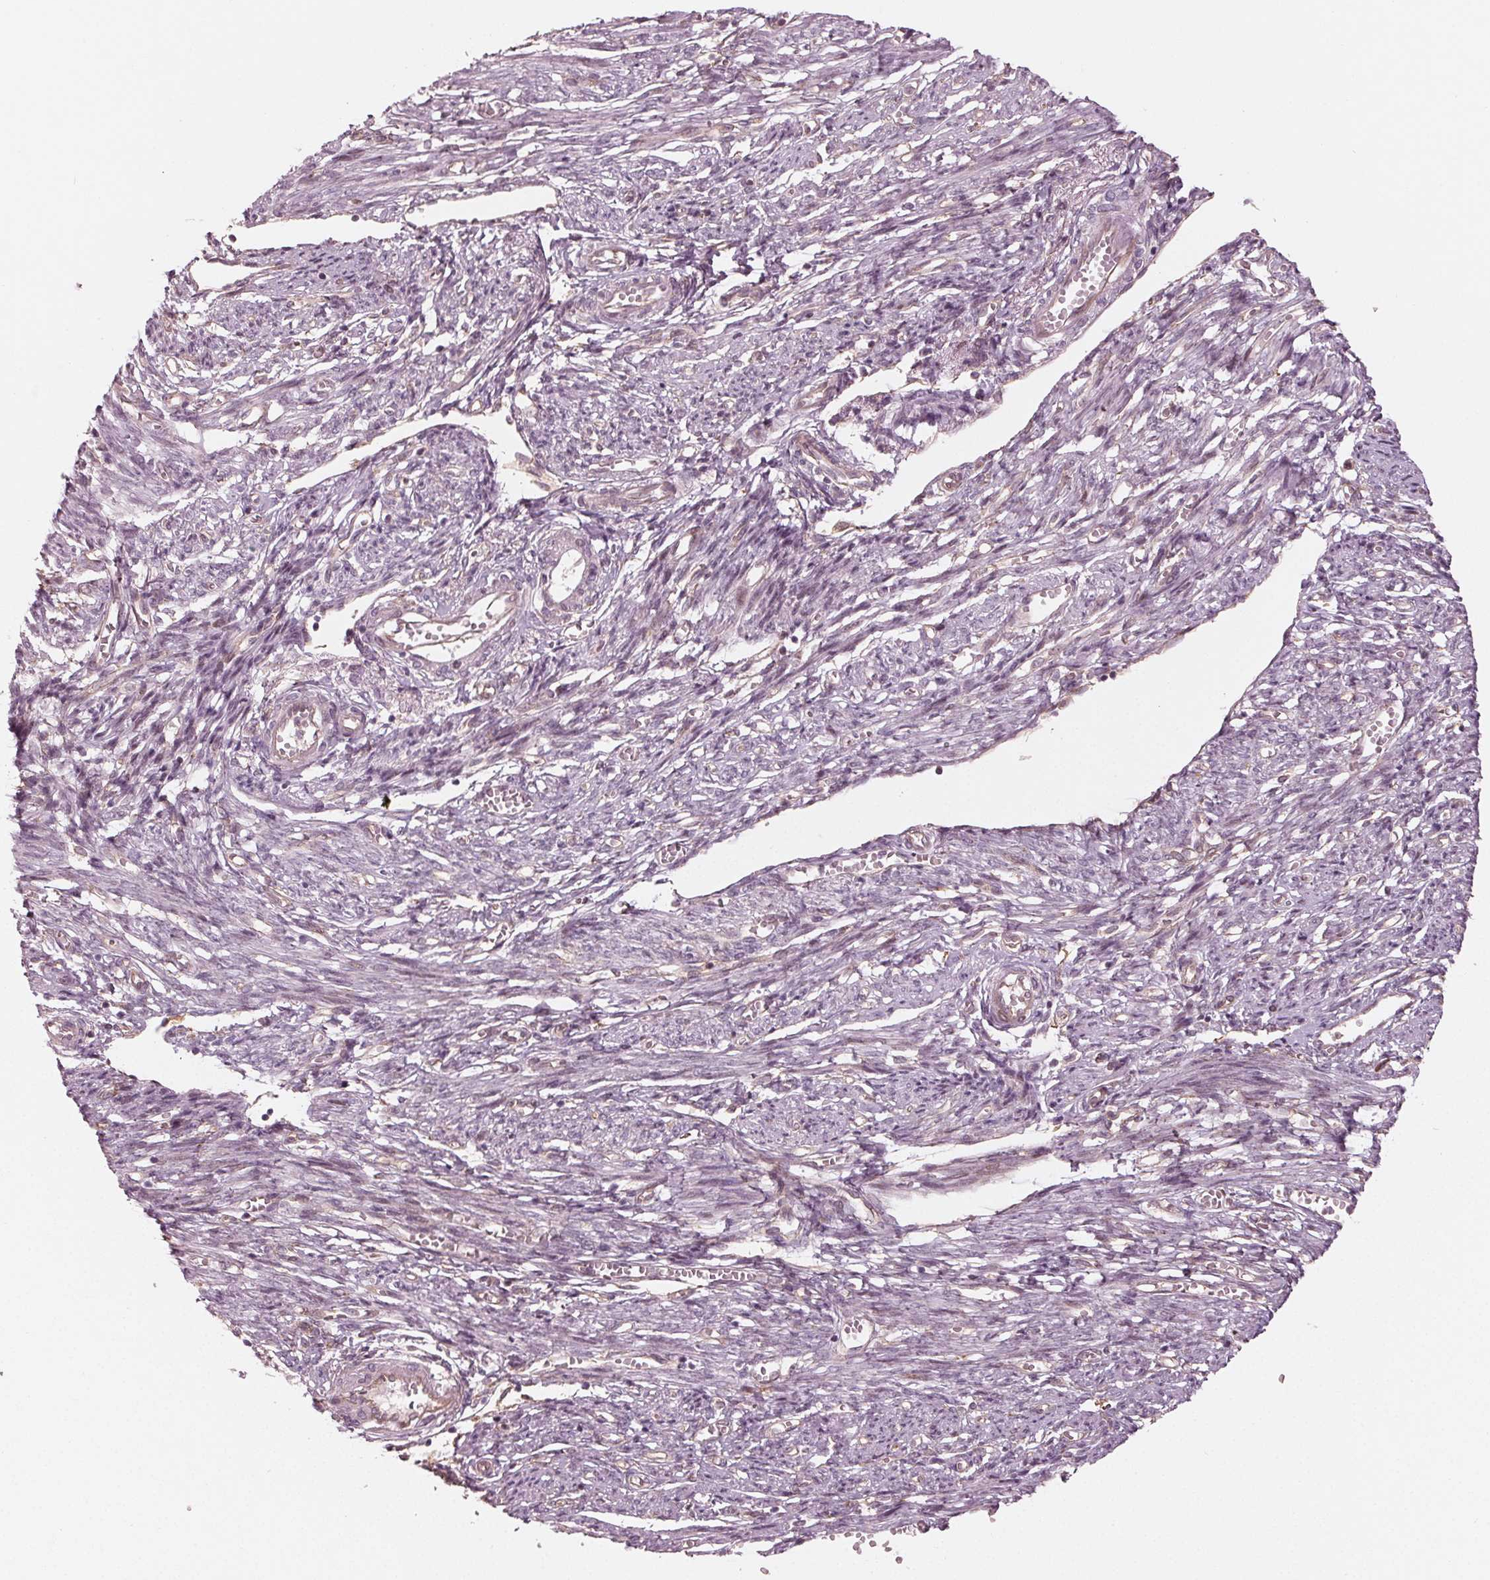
{"staining": {"intensity": "moderate", "quantity": "25%-75%", "location": "cytoplasmic/membranous"}, "tissue": "endometrial cancer", "cell_type": "Tumor cells", "image_type": "cancer", "snomed": [{"axis": "morphology", "description": "Adenocarcinoma, NOS"}, {"axis": "topography", "description": "Endometrium"}], "caption": "This histopathology image reveals immunohistochemistry staining of endometrial cancer (adenocarcinoma), with medium moderate cytoplasmic/membranous staining in approximately 25%-75% of tumor cells.", "gene": "CMIP", "patient": {"sex": "female", "age": 65}}